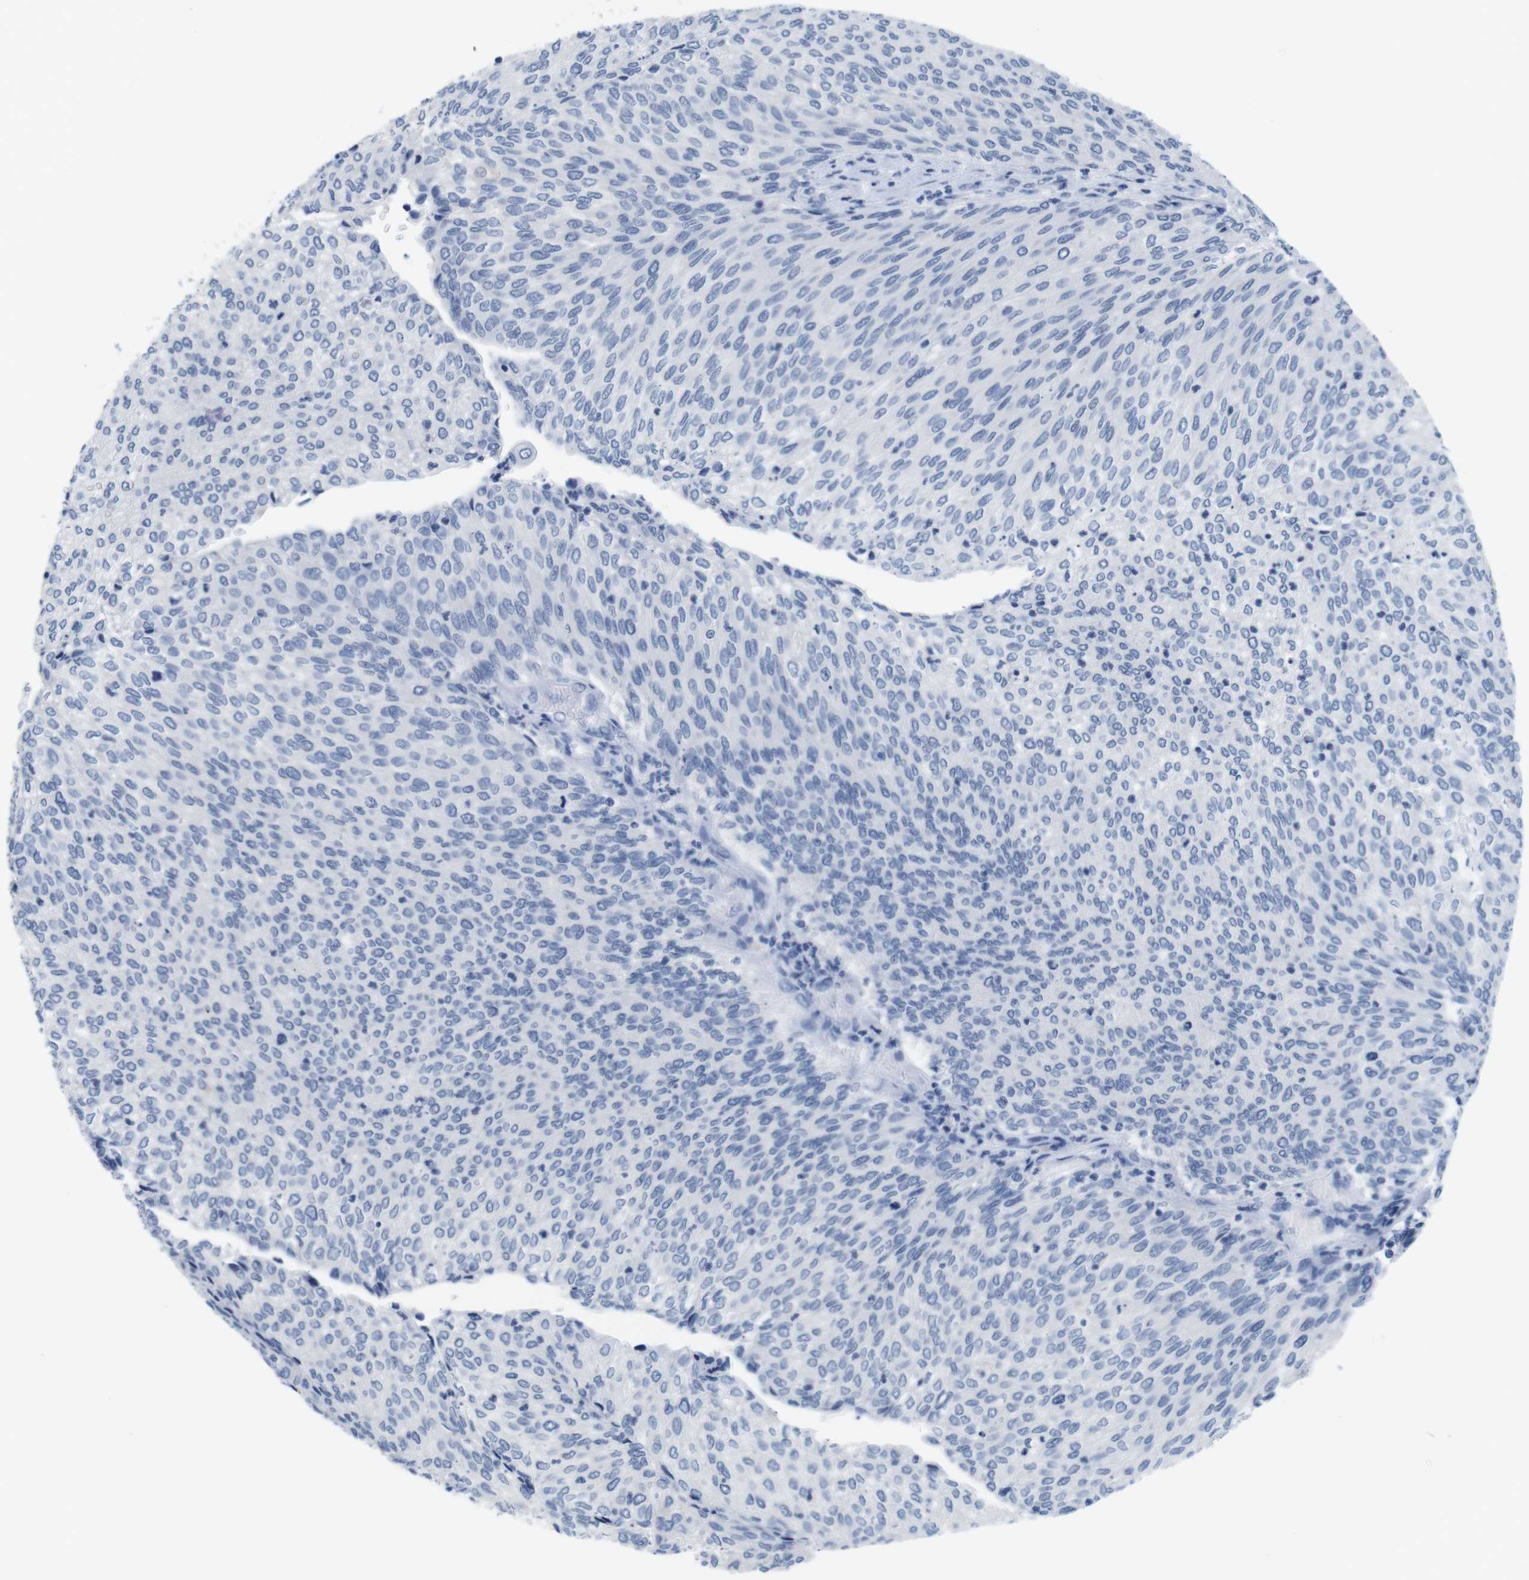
{"staining": {"intensity": "negative", "quantity": "none", "location": "none"}, "tissue": "urothelial cancer", "cell_type": "Tumor cells", "image_type": "cancer", "snomed": [{"axis": "morphology", "description": "Urothelial carcinoma, Low grade"}, {"axis": "topography", "description": "Urinary bladder"}], "caption": "A micrograph of human low-grade urothelial carcinoma is negative for staining in tumor cells. (DAB (3,3'-diaminobenzidine) immunohistochemistry visualized using brightfield microscopy, high magnification).", "gene": "MAP6", "patient": {"sex": "female", "age": 79}}